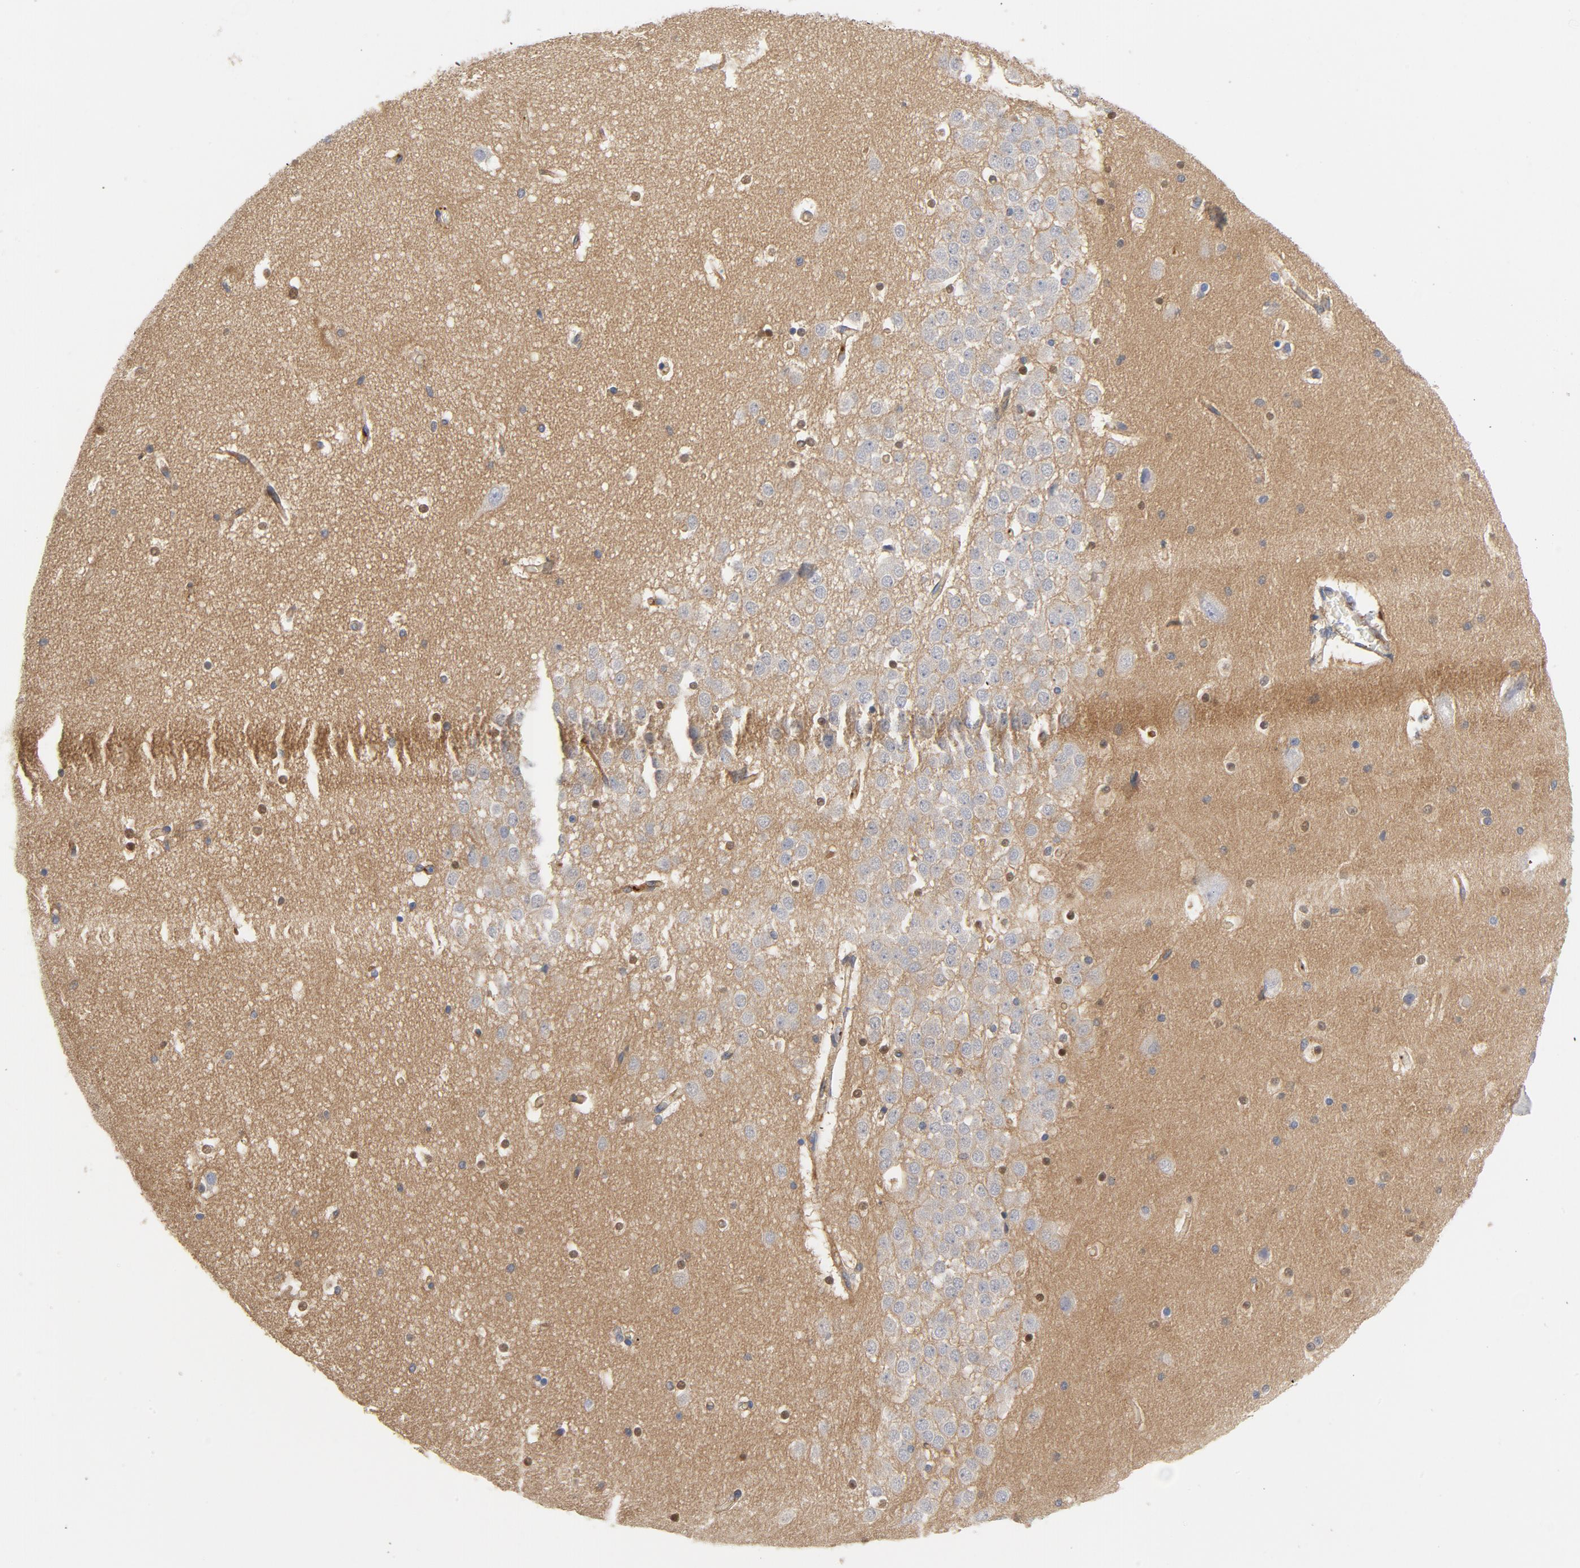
{"staining": {"intensity": "moderate", "quantity": "<25%", "location": "nuclear"}, "tissue": "hippocampus", "cell_type": "Glial cells", "image_type": "normal", "snomed": [{"axis": "morphology", "description": "Normal tissue, NOS"}, {"axis": "topography", "description": "Hippocampus"}], "caption": "Hippocampus stained for a protein displays moderate nuclear positivity in glial cells. The protein is shown in brown color, while the nuclei are stained blue.", "gene": "SRC", "patient": {"sex": "male", "age": 45}}